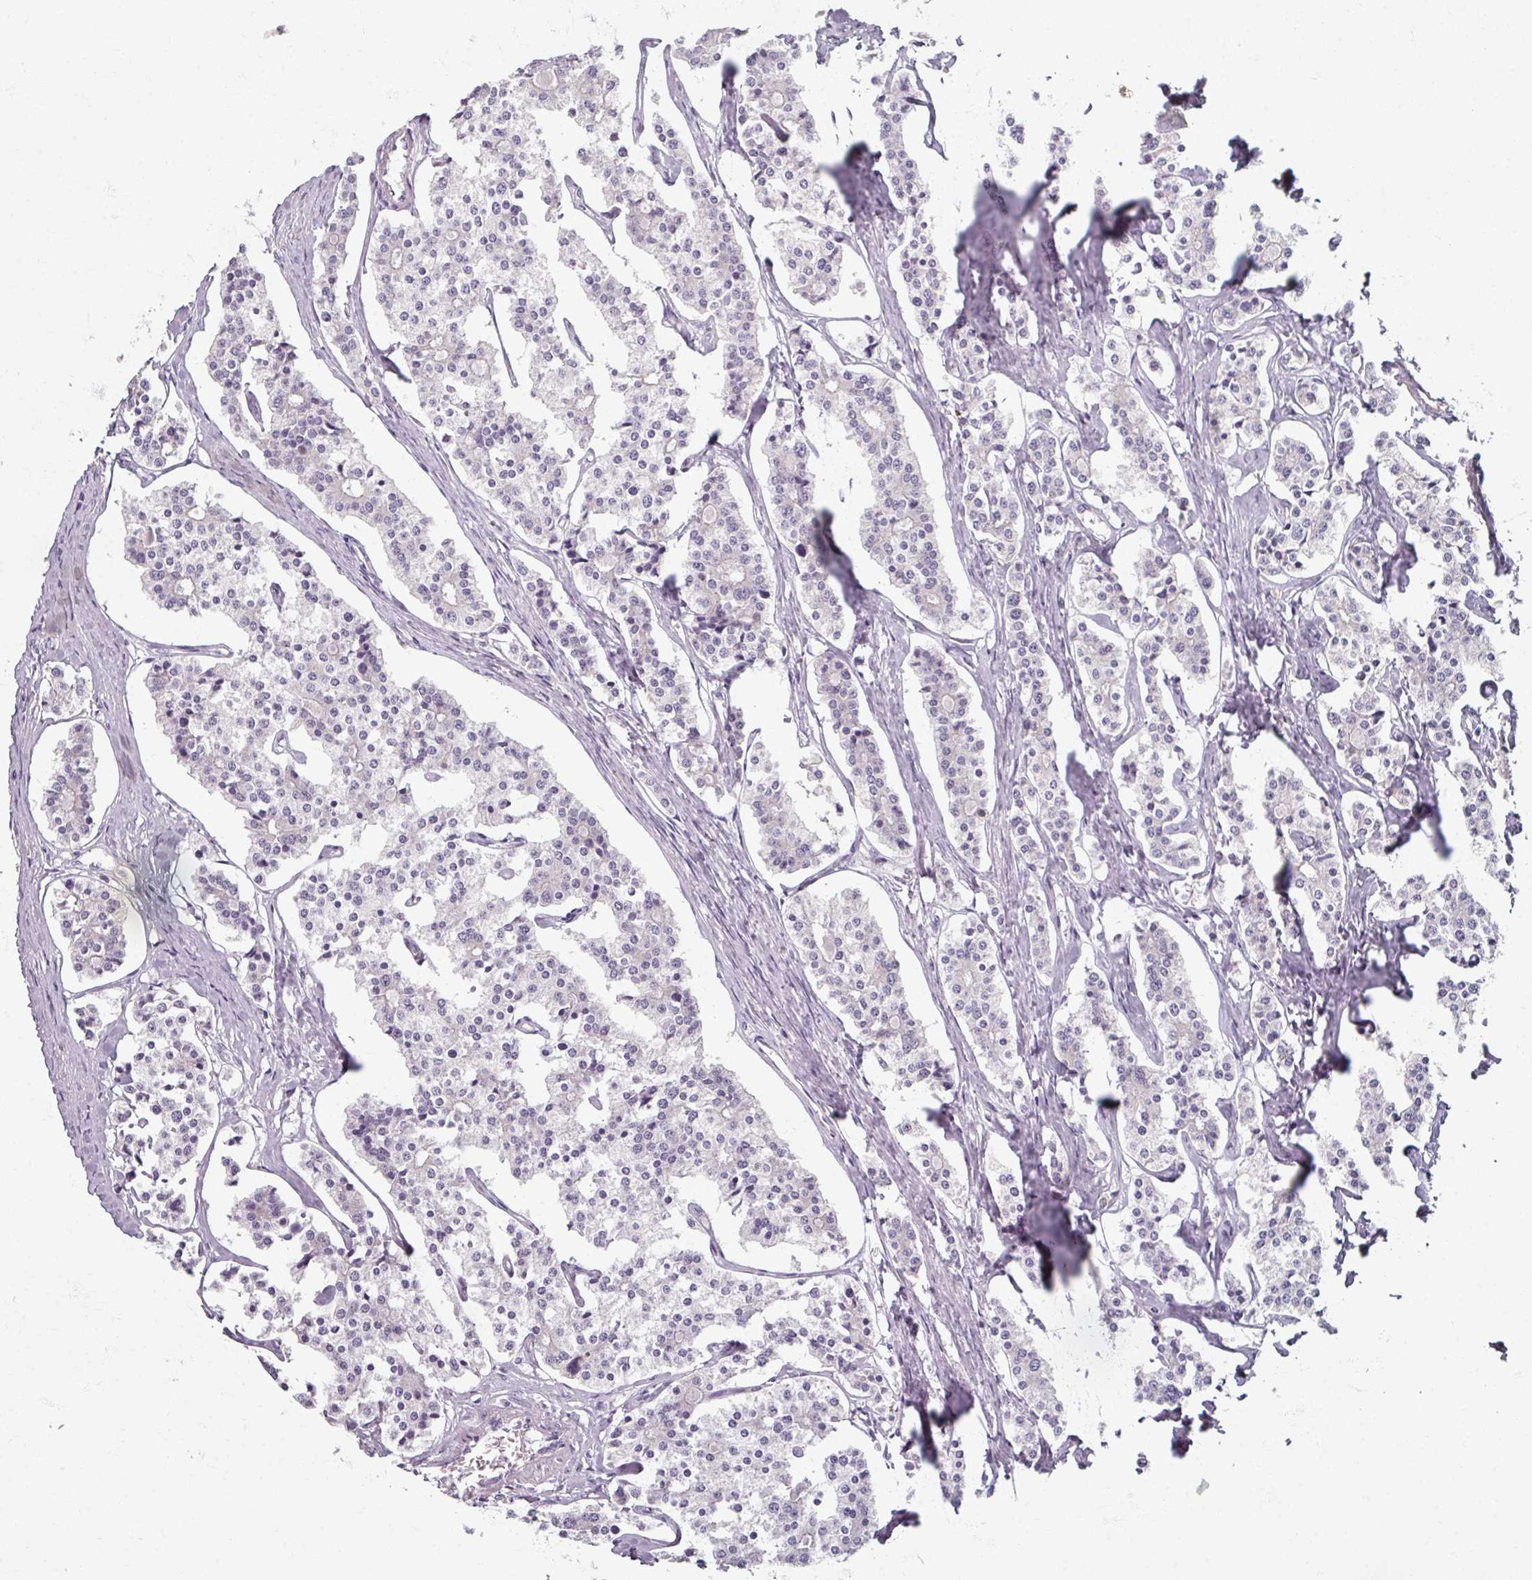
{"staining": {"intensity": "negative", "quantity": "none", "location": "none"}, "tissue": "carcinoid", "cell_type": "Tumor cells", "image_type": "cancer", "snomed": [{"axis": "morphology", "description": "Carcinoid, malignant, NOS"}, {"axis": "topography", "description": "Small intestine"}], "caption": "Tumor cells show no significant positivity in carcinoid (malignant). (Stains: DAB immunohistochemistry with hematoxylin counter stain, Microscopy: brightfield microscopy at high magnification).", "gene": "RIPOR3", "patient": {"sex": "male", "age": 63}}